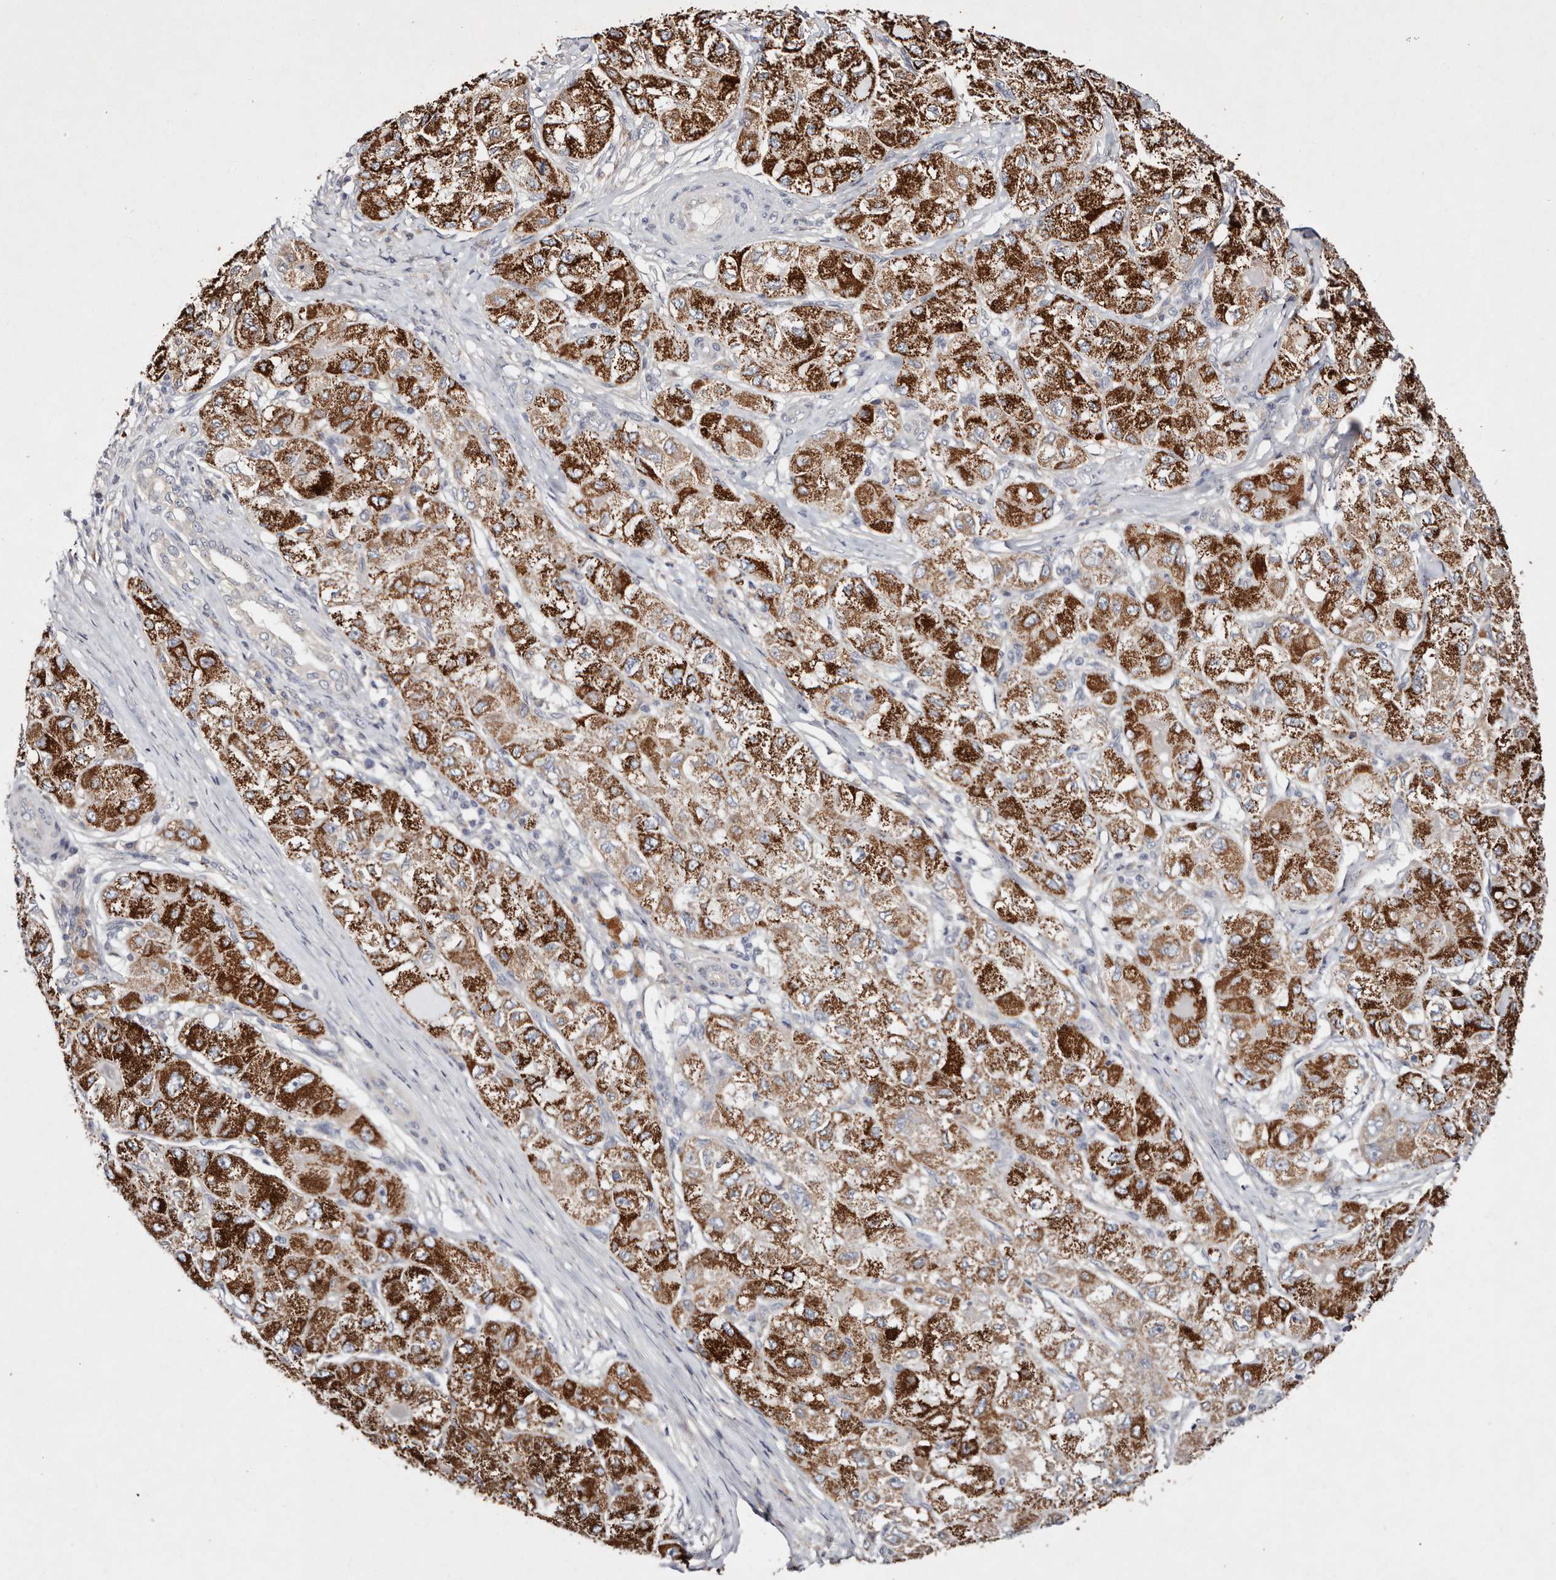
{"staining": {"intensity": "strong", "quantity": ">75%", "location": "cytoplasmic/membranous"}, "tissue": "liver cancer", "cell_type": "Tumor cells", "image_type": "cancer", "snomed": [{"axis": "morphology", "description": "Carcinoma, Hepatocellular, NOS"}, {"axis": "topography", "description": "Liver"}], "caption": "DAB immunohistochemical staining of liver cancer (hepatocellular carcinoma) reveals strong cytoplasmic/membranous protein staining in approximately >75% of tumor cells. (Stains: DAB in brown, nuclei in blue, Microscopy: brightfield microscopy at high magnification).", "gene": "TSC2", "patient": {"sex": "male", "age": 80}}